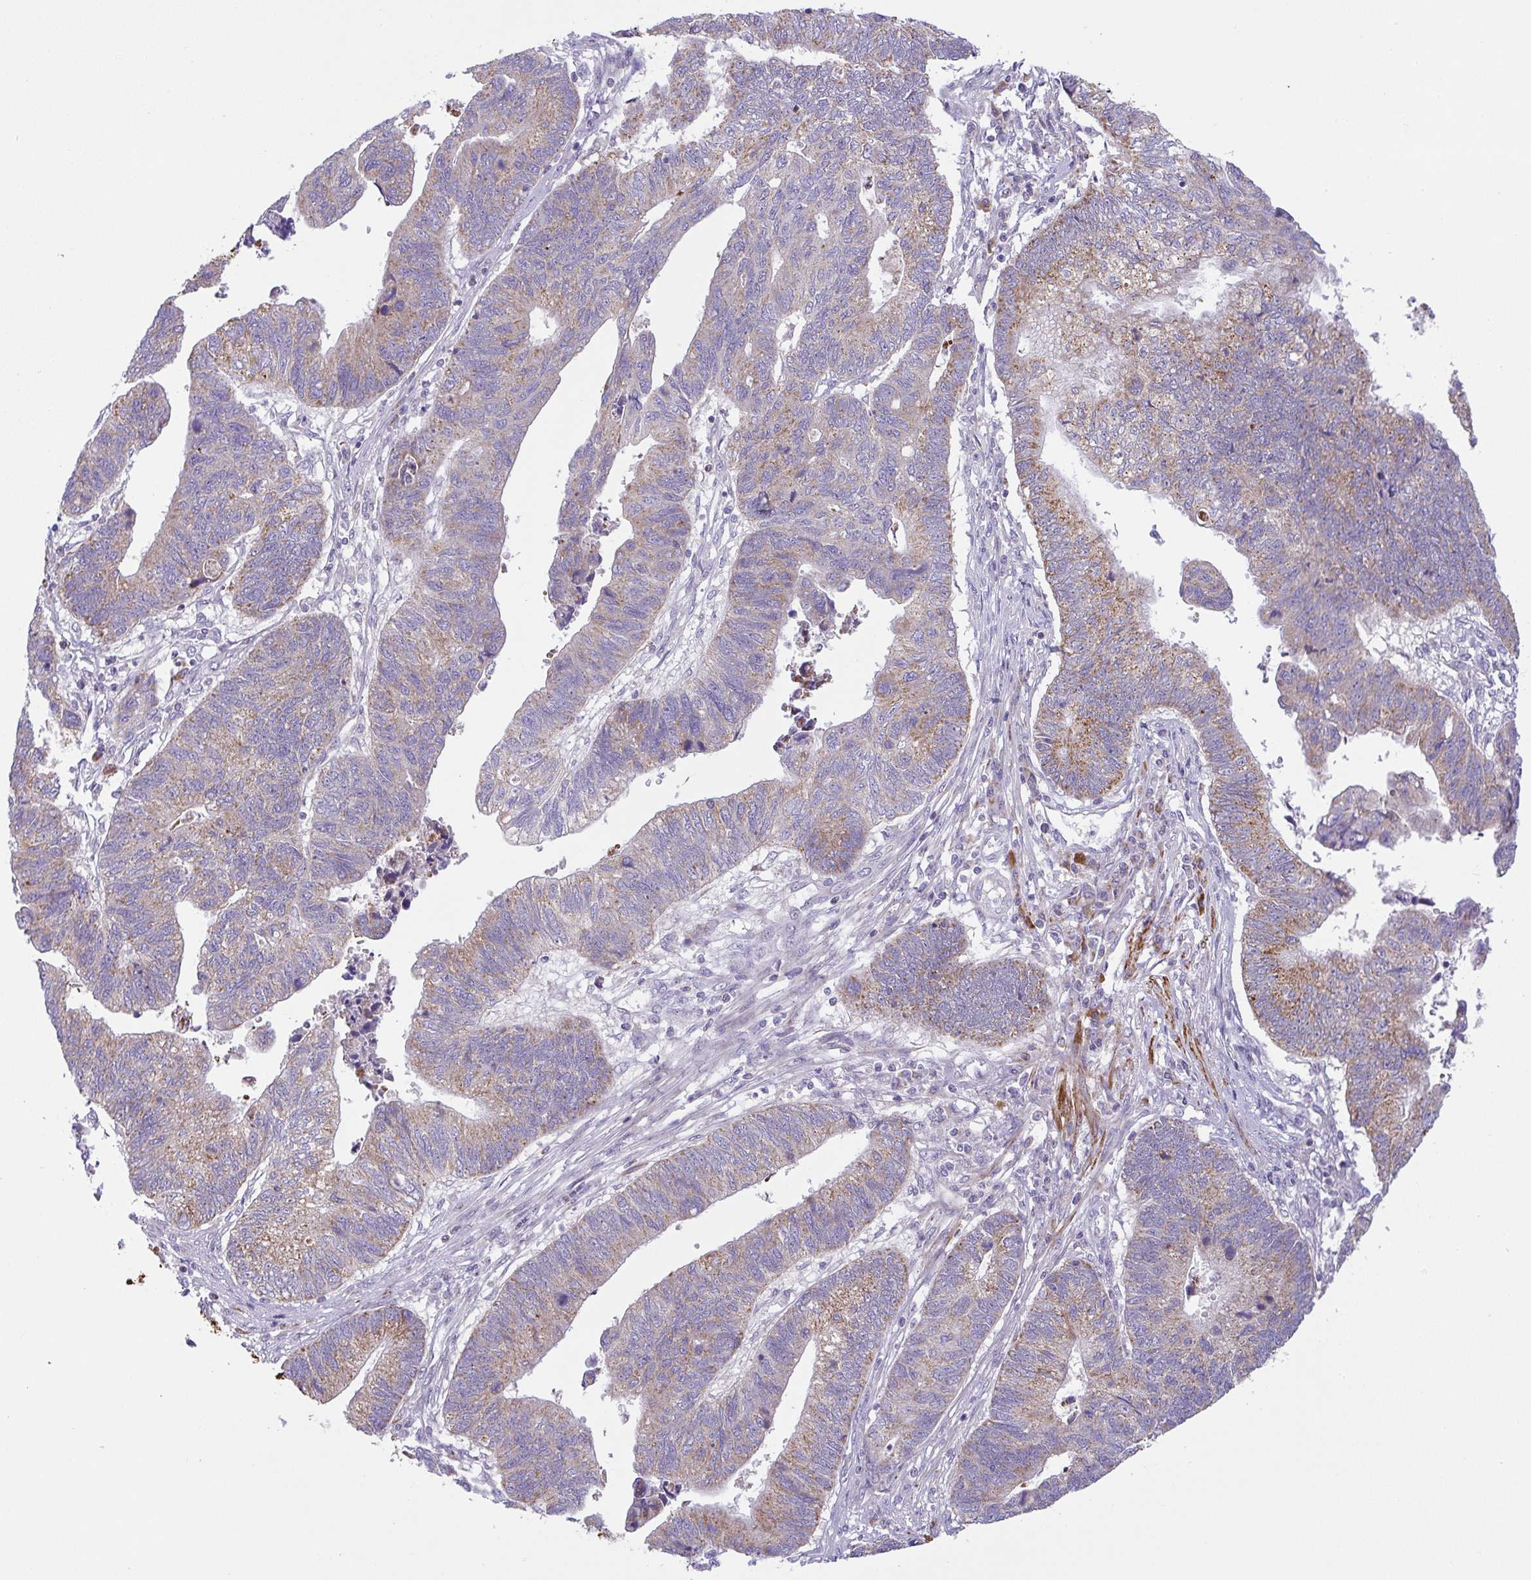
{"staining": {"intensity": "moderate", "quantity": "25%-75%", "location": "cytoplasmic/membranous"}, "tissue": "stomach cancer", "cell_type": "Tumor cells", "image_type": "cancer", "snomed": [{"axis": "morphology", "description": "Adenocarcinoma, NOS"}, {"axis": "topography", "description": "Stomach"}], "caption": "Adenocarcinoma (stomach) stained with a brown dye displays moderate cytoplasmic/membranous positive expression in about 25%-75% of tumor cells.", "gene": "CHDH", "patient": {"sex": "male", "age": 59}}